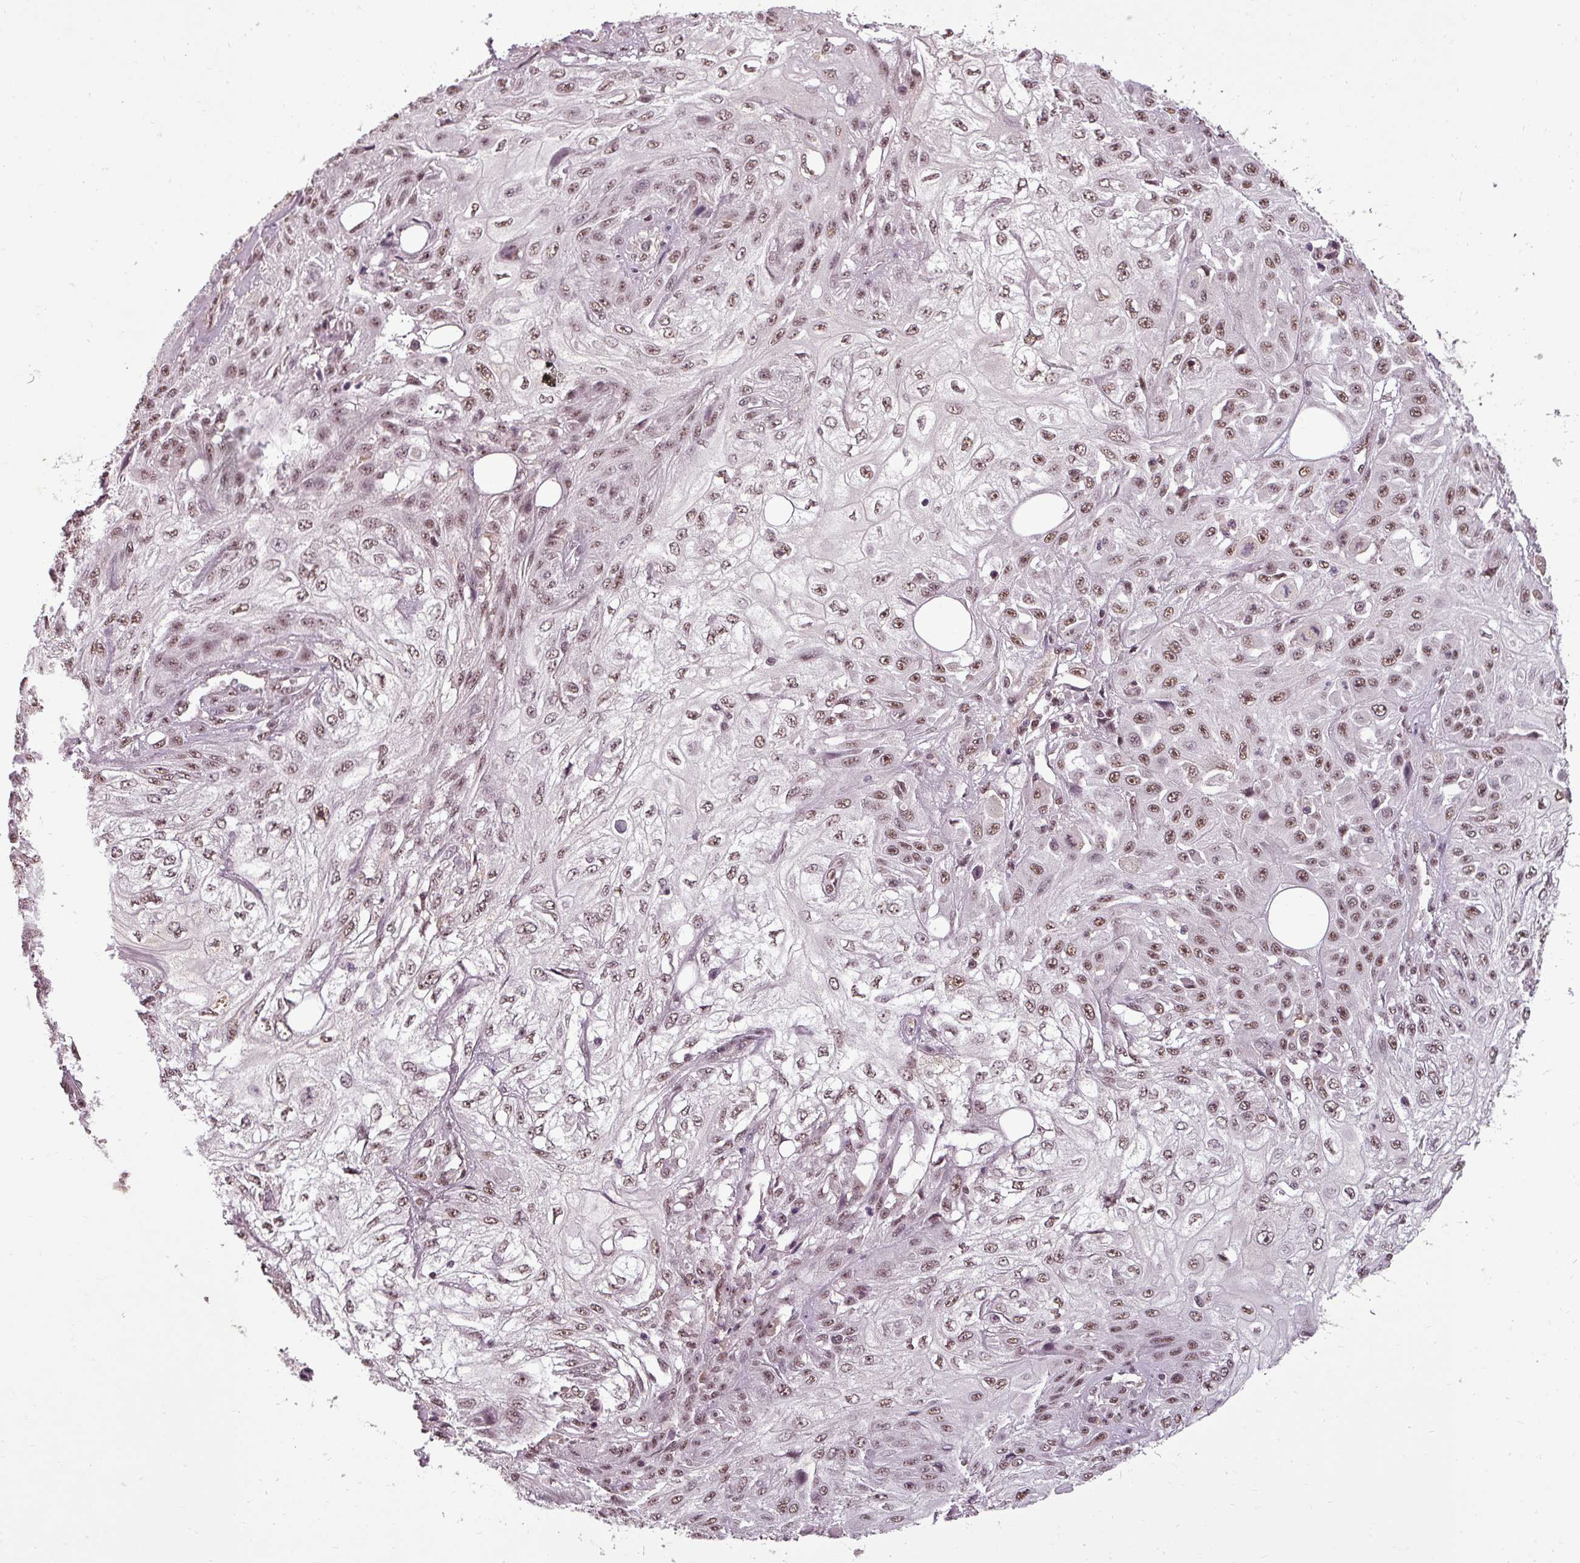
{"staining": {"intensity": "moderate", "quantity": ">75%", "location": "nuclear"}, "tissue": "skin cancer", "cell_type": "Tumor cells", "image_type": "cancer", "snomed": [{"axis": "morphology", "description": "Squamous cell carcinoma, NOS"}, {"axis": "morphology", "description": "Squamous cell carcinoma, metastatic, NOS"}, {"axis": "topography", "description": "Skin"}, {"axis": "topography", "description": "Lymph node"}], "caption": "A brown stain labels moderate nuclear expression of a protein in skin cancer (squamous cell carcinoma) tumor cells.", "gene": "BCAS3", "patient": {"sex": "male", "age": 75}}